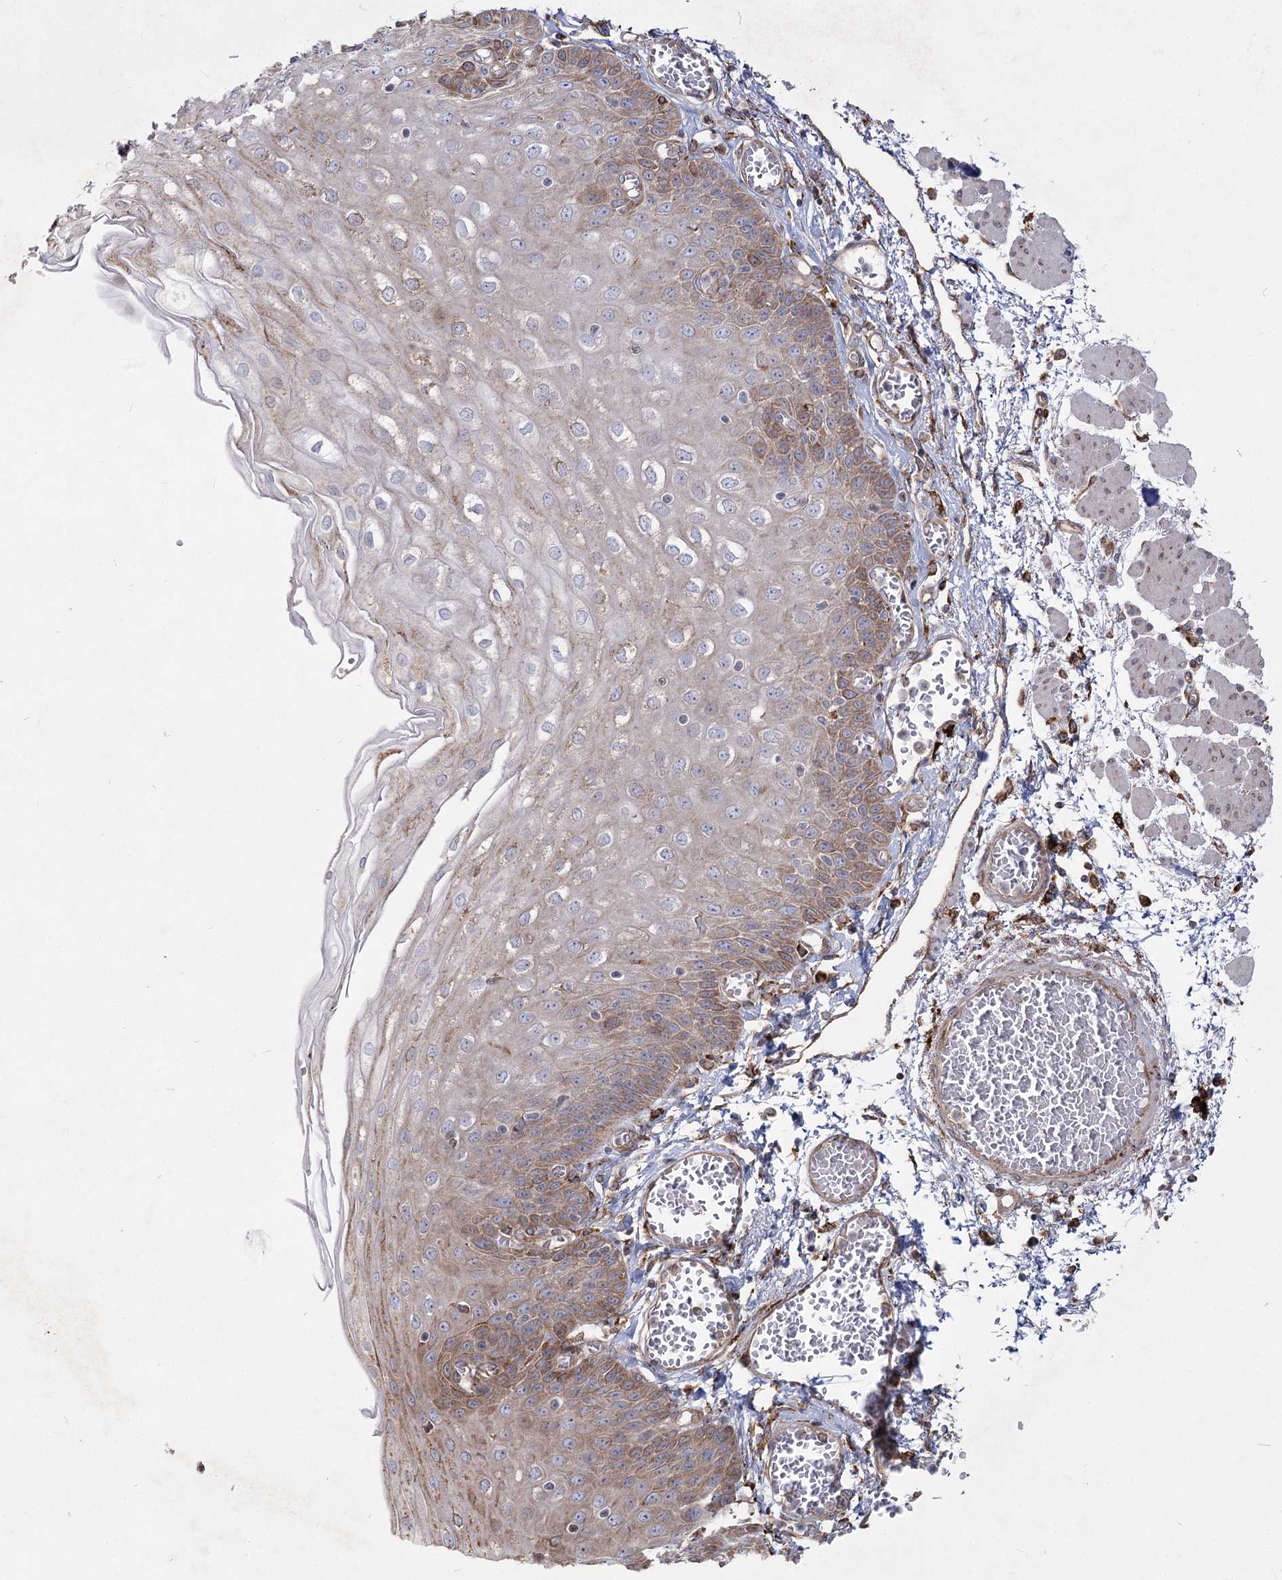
{"staining": {"intensity": "moderate", "quantity": "25%-75%", "location": "cytoplasmic/membranous"}, "tissue": "esophagus", "cell_type": "Squamous epithelial cells", "image_type": "normal", "snomed": [{"axis": "morphology", "description": "Normal tissue, NOS"}, {"axis": "topography", "description": "Esophagus"}], "caption": "Unremarkable esophagus was stained to show a protein in brown. There is medium levels of moderate cytoplasmic/membranous positivity in approximately 25%-75% of squamous epithelial cells.", "gene": "NHLRC2", "patient": {"sex": "male", "age": 81}}